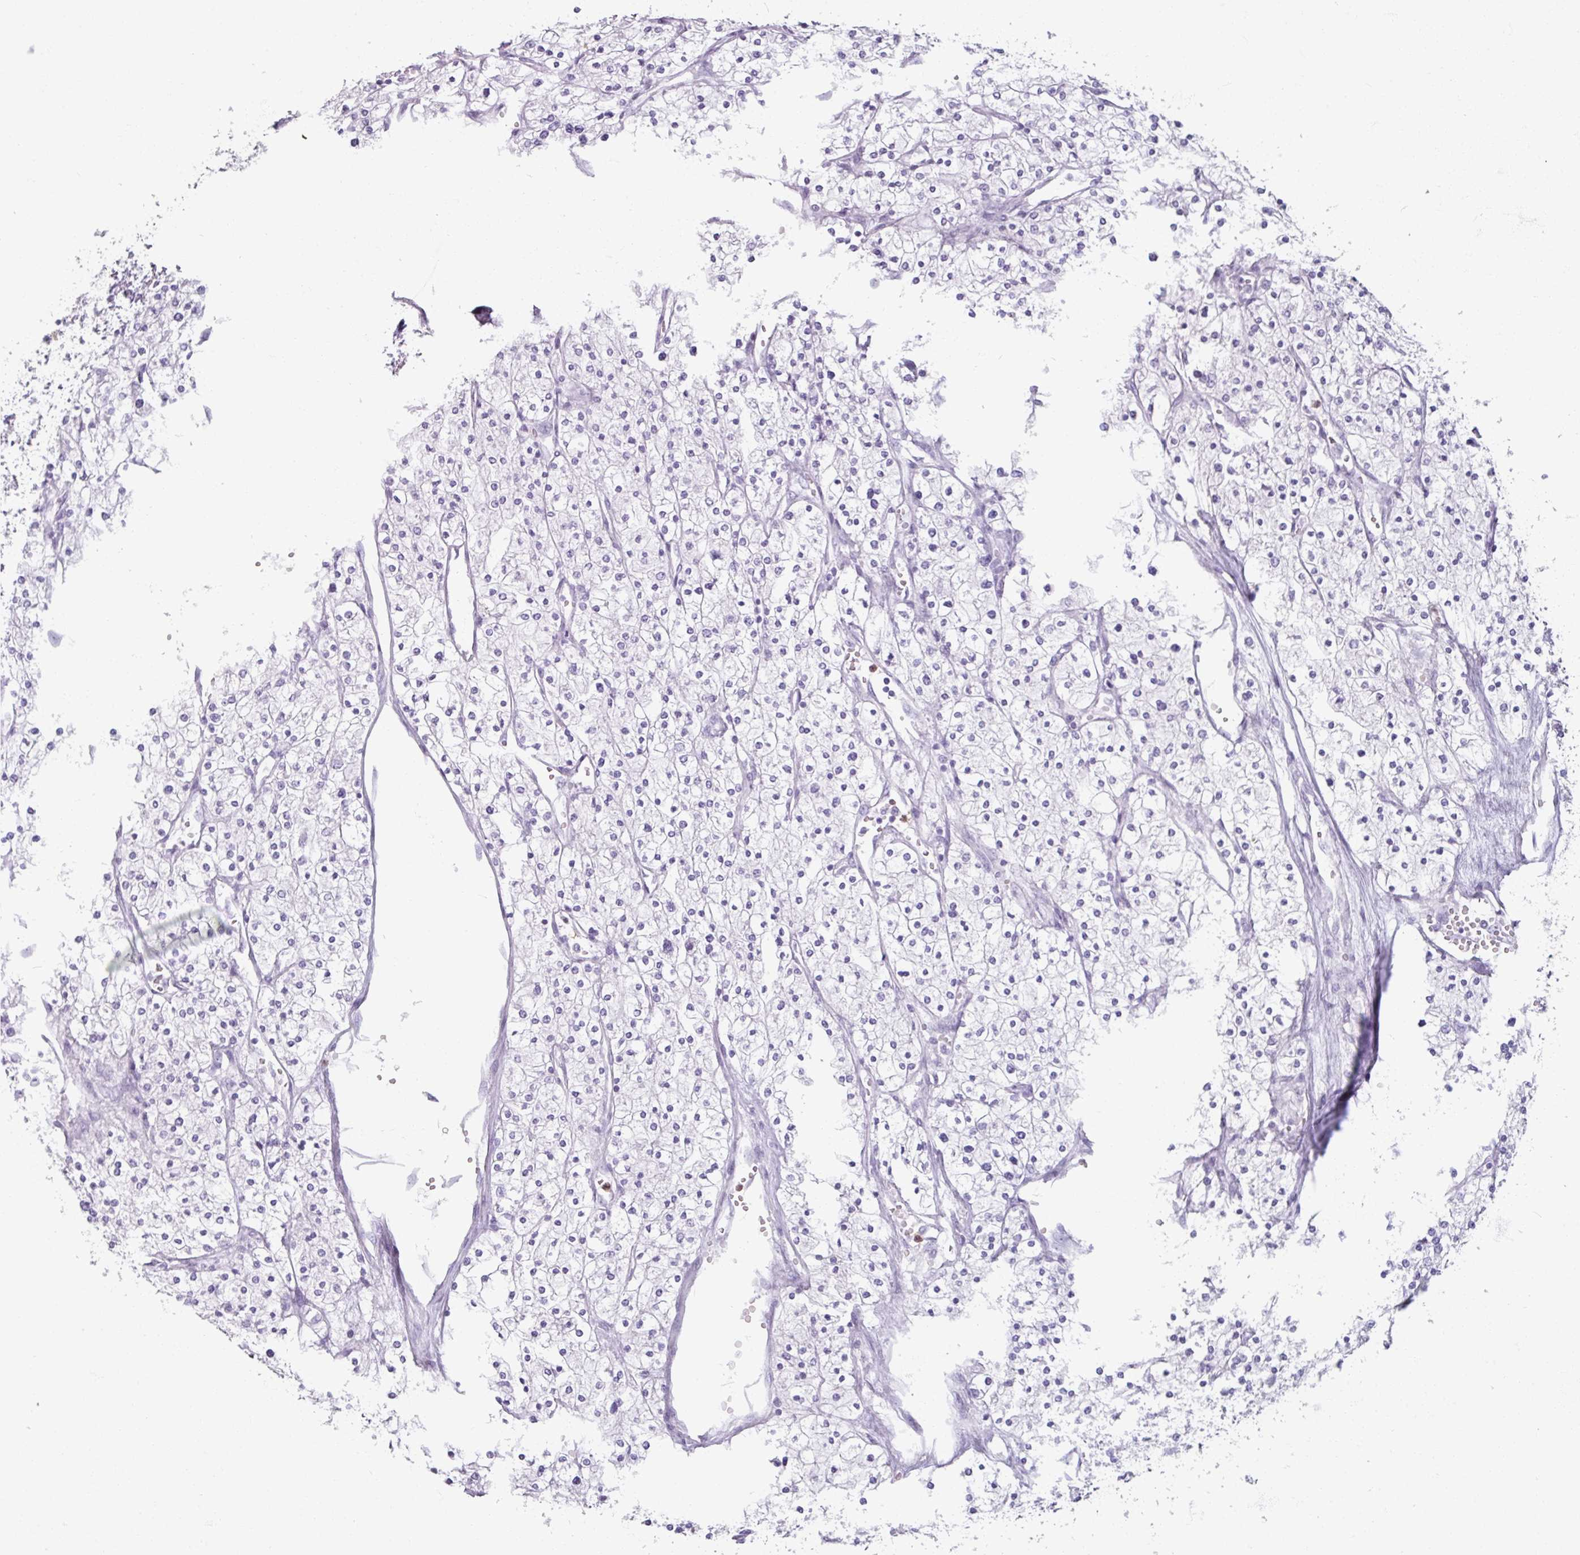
{"staining": {"intensity": "negative", "quantity": "none", "location": "none"}, "tissue": "renal cancer", "cell_type": "Tumor cells", "image_type": "cancer", "snomed": [{"axis": "morphology", "description": "Adenocarcinoma, NOS"}, {"axis": "topography", "description": "Kidney"}], "caption": "Tumor cells are negative for protein expression in human renal cancer. (DAB (3,3'-diaminobenzidine) IHC, high magnification).", "gene": "ARG1", "patient": {"sex": "male", "age": 80}}